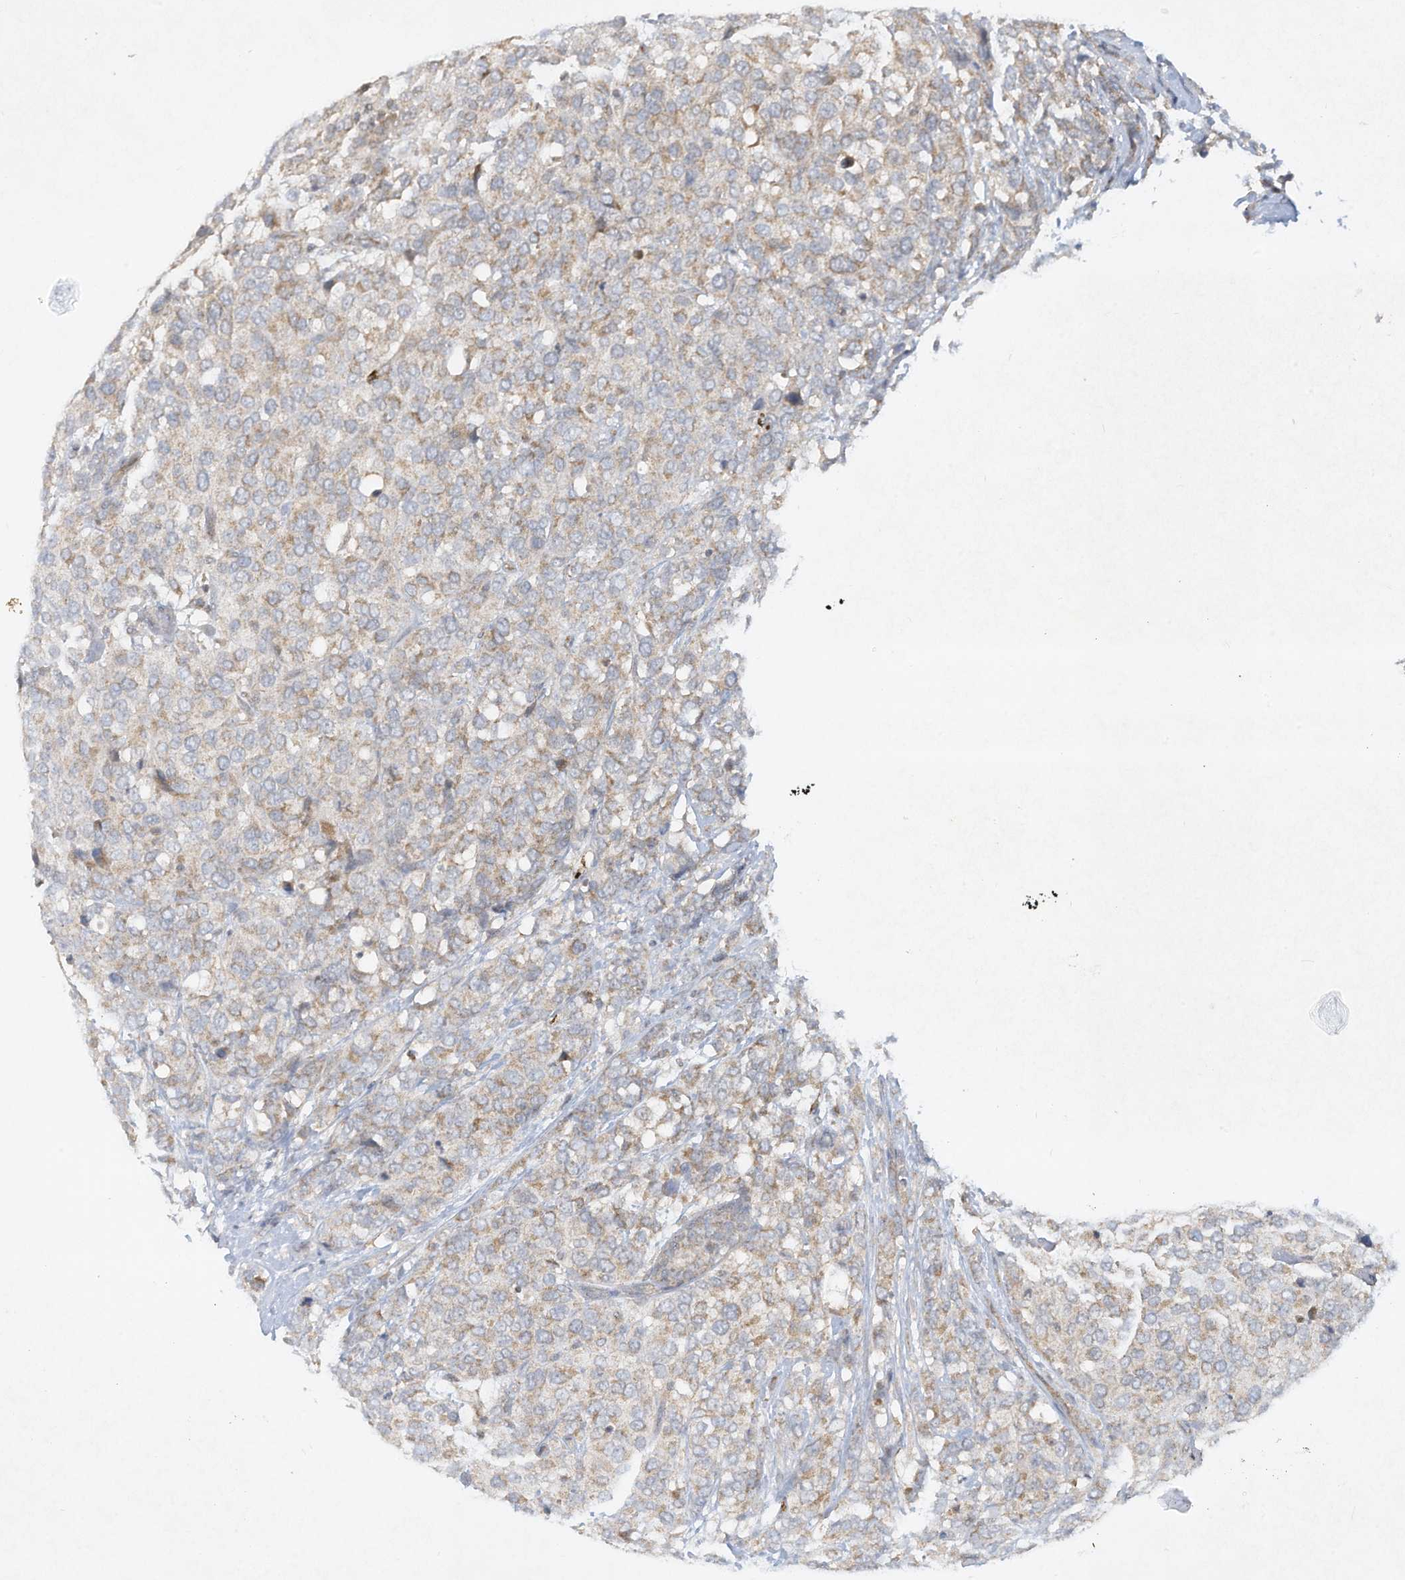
{"staining": {"intensity": "weak", "quantity": ">75%", "location": "cytoplasmic/membranous"}, "tissue": "breast cancer", "cell_type": "Tumor cells", "image_type": "cancer", "snomed": [{"axis": "morphology", "description": "Lobular carcinoma"}, {"axis": "topography", "description": "Breast"}], "caption": "Immunohistochemical staining of human lobular carcinoma (breast) displays low levels of weak cytoplasmic/membranous protein staining in approximately >75% of tumor cells.", "gene": "CHRNA4", "patient": {"sex": "female", "age": 59}}